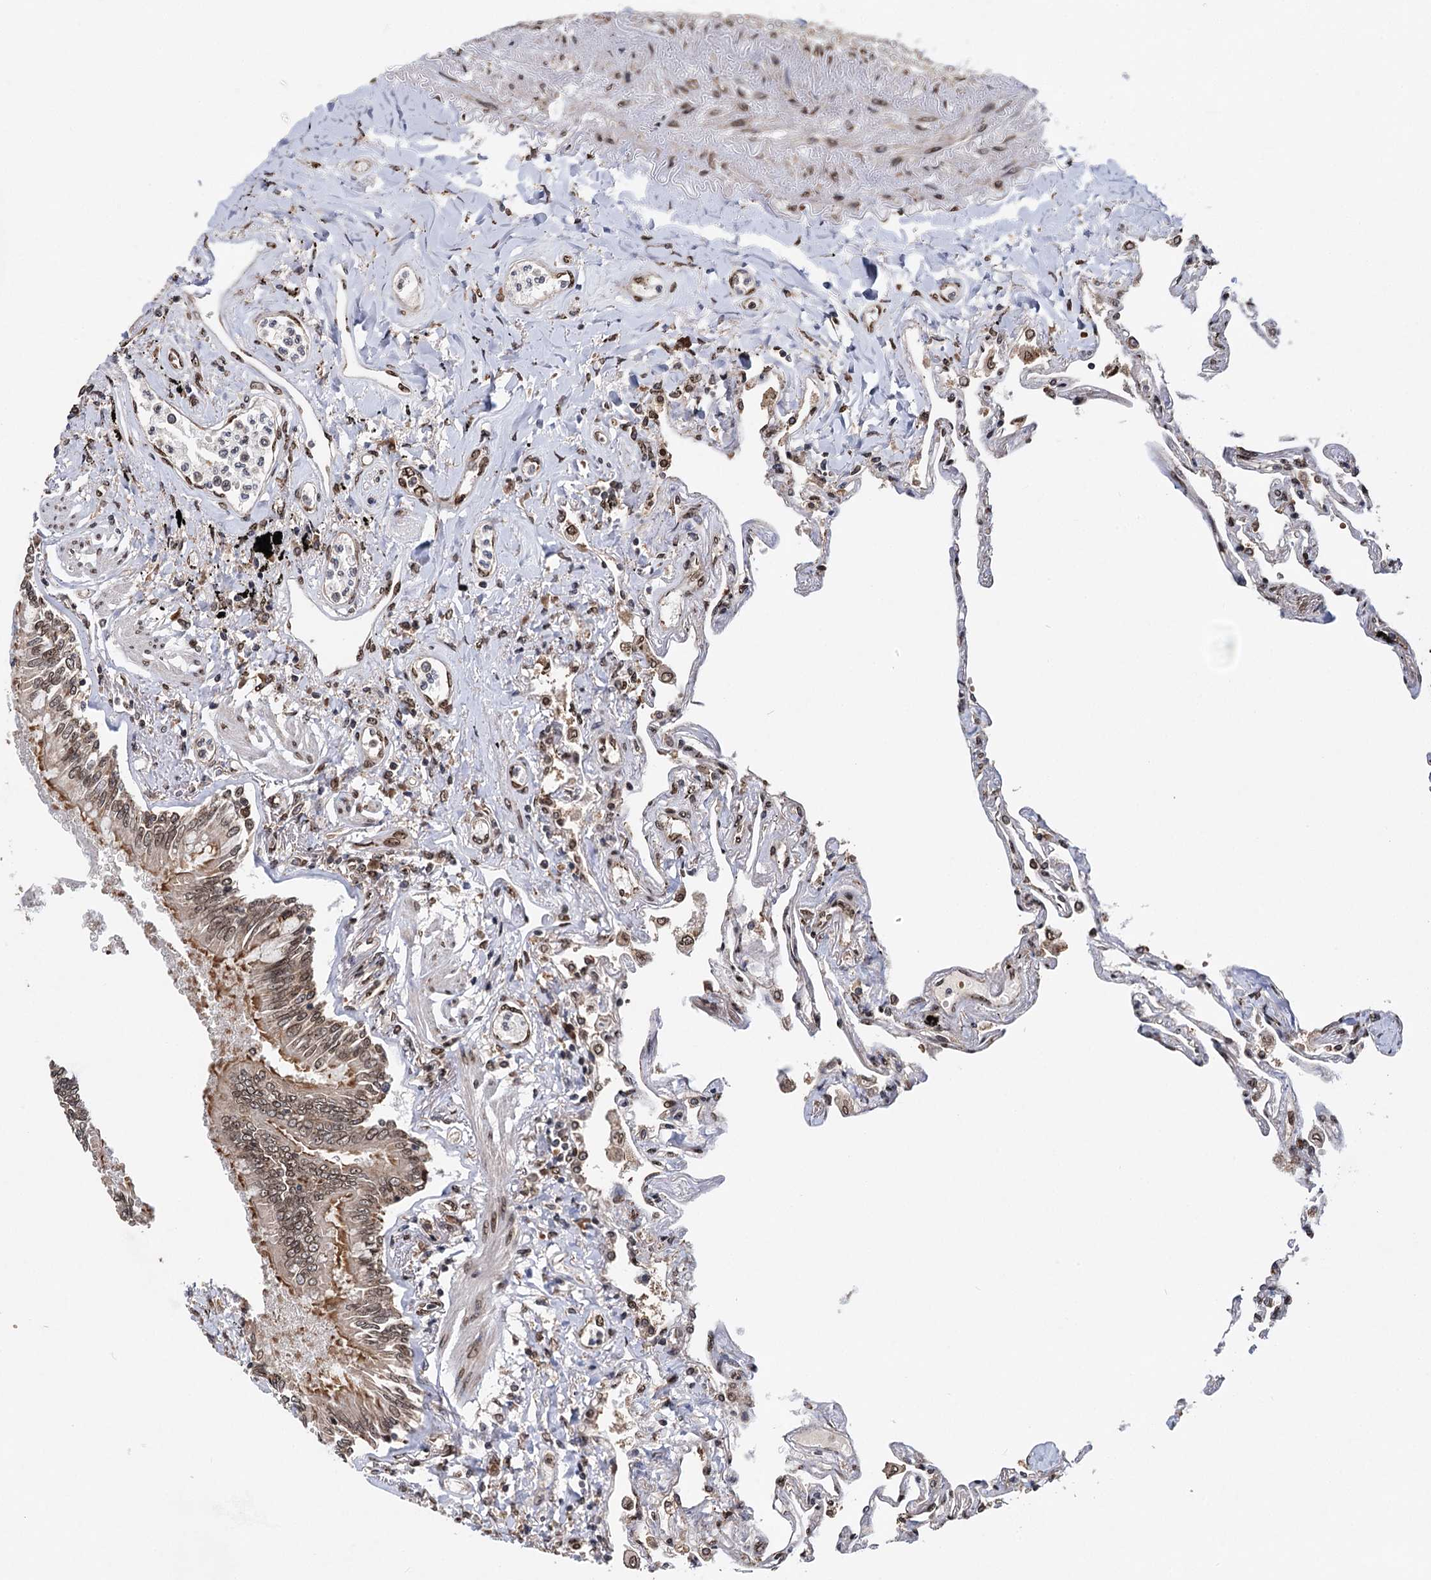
{"staining": {"intensity": "moderate", "quantity": "25%-75%", "location": "cytoplasmic/membranous,nuclear"}, "tissue": "lung", "cell_type": "Alveolar cells", "image_type": "normal", "snomed": [{"axis": "morphology", "description": "Normal tissue, NOS"}, {"axis": "topography", "description": "Lung"}], "caption": "Protein analysis of unremarkable lung shows moderate cytoplasmic/membranous,nuclear positivity in about 25%-75% of alveolar cells. The staining was performed using DAB (3,3'-diaminobenzidine), with brown indicating positive protein expression. Nuclei are stained blue with hematoxylin.", "gene": "MESD", "patient": {"sex": "female", "age": 67}}